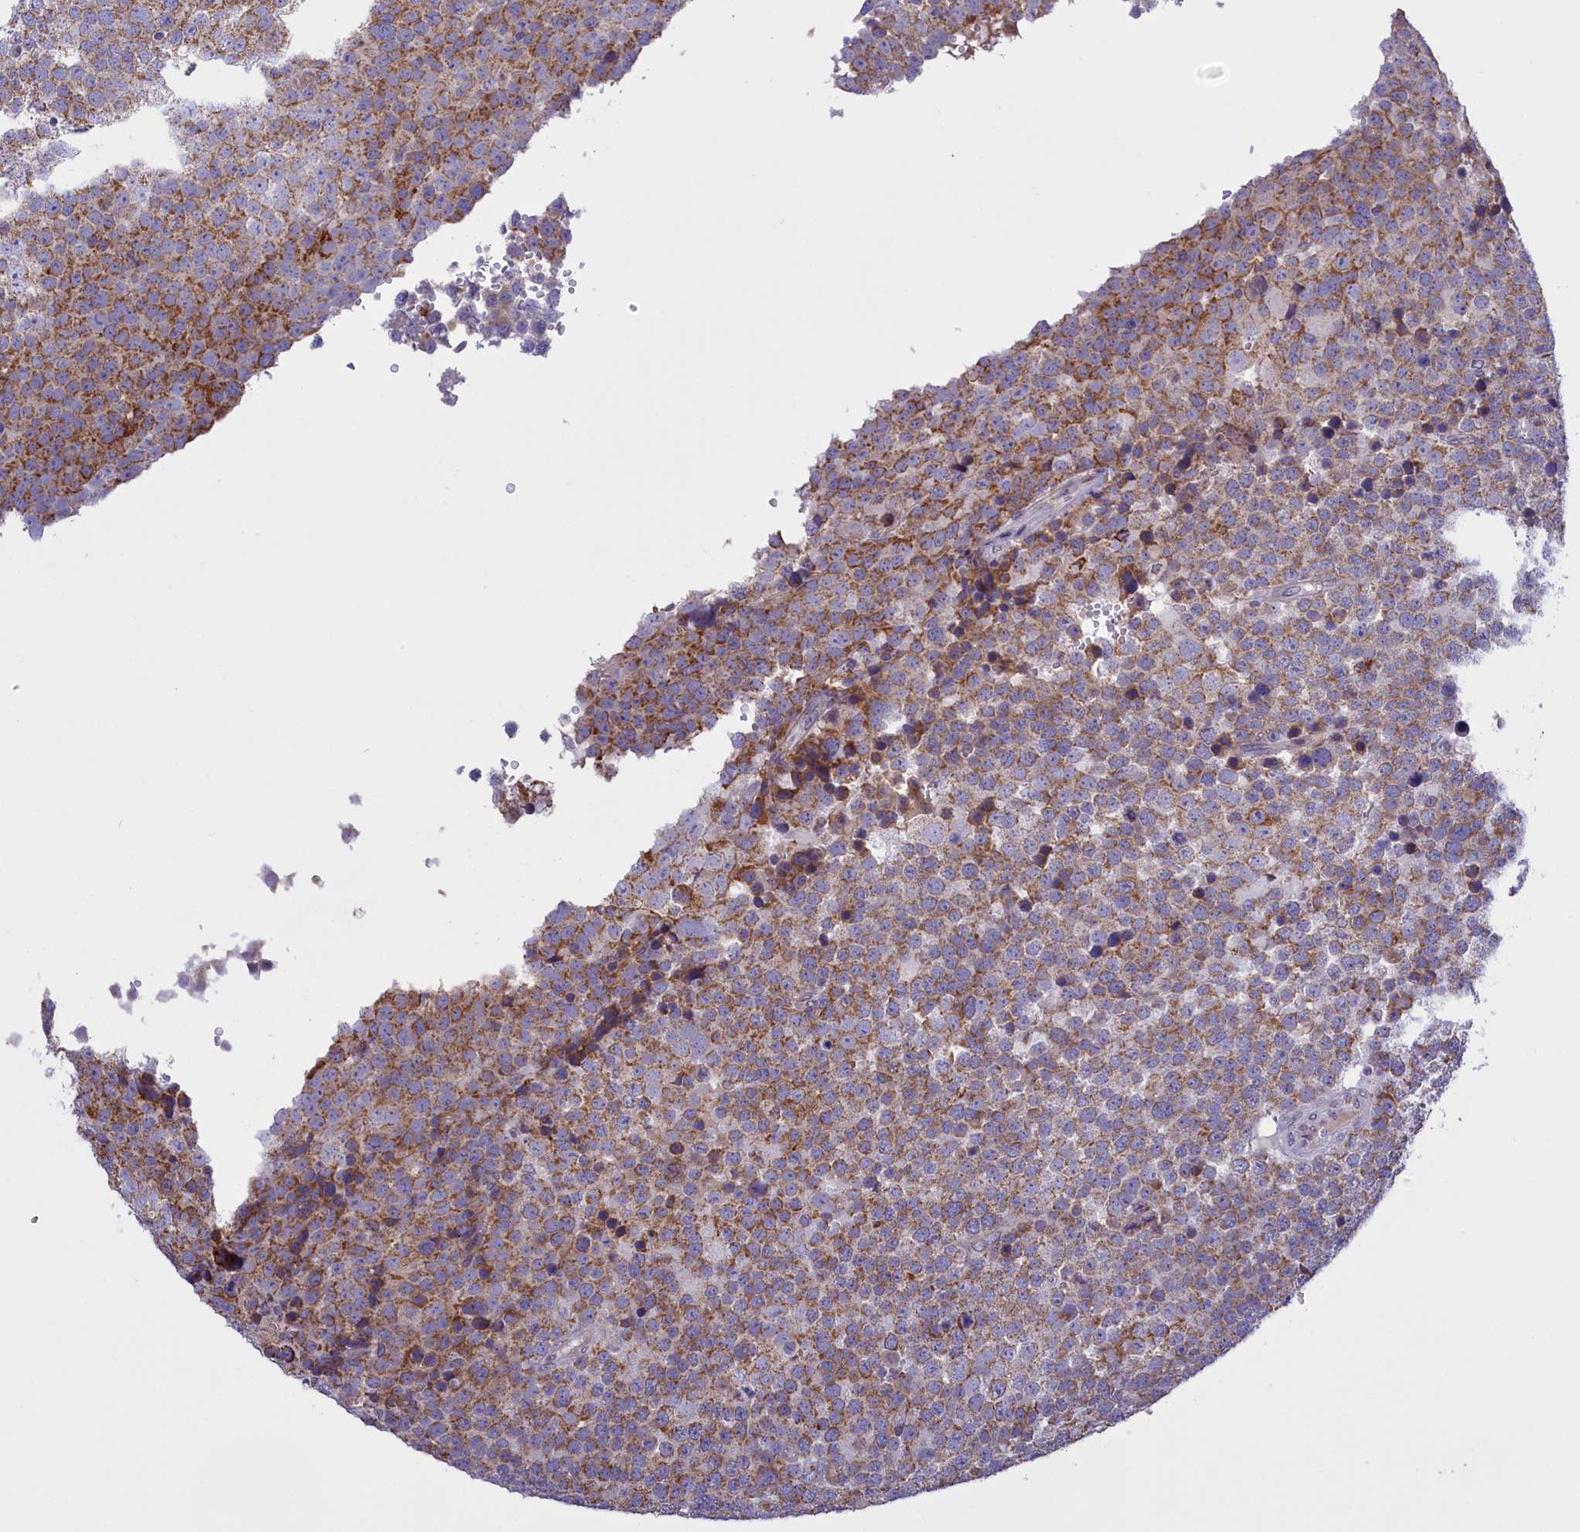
{"staining": {"intensity": "moderate", "quantity": ">75%", "location": "cytoplasmic/membranous"}, "tissue": "testis cancer", "cell_type": "Tumor cells", "image_type": "cancer", "snomed": [{"axis": "morphology", "description": "Seminoma, NOS"}, {"axis": "topography", "description": "Testis"}], "caption": "Immunohistochemistry micrograph of neoplastic tissue: human testis seminoma stained using IHC reveals medium levels of moderate protein expression localized specifically in the cytoplasmic/membranous of tumor cells, appearing as a cytoplasmic/membranous brown color.", "gene": "FAM149B1", "patient": {"sex": "male", "age": 71}}